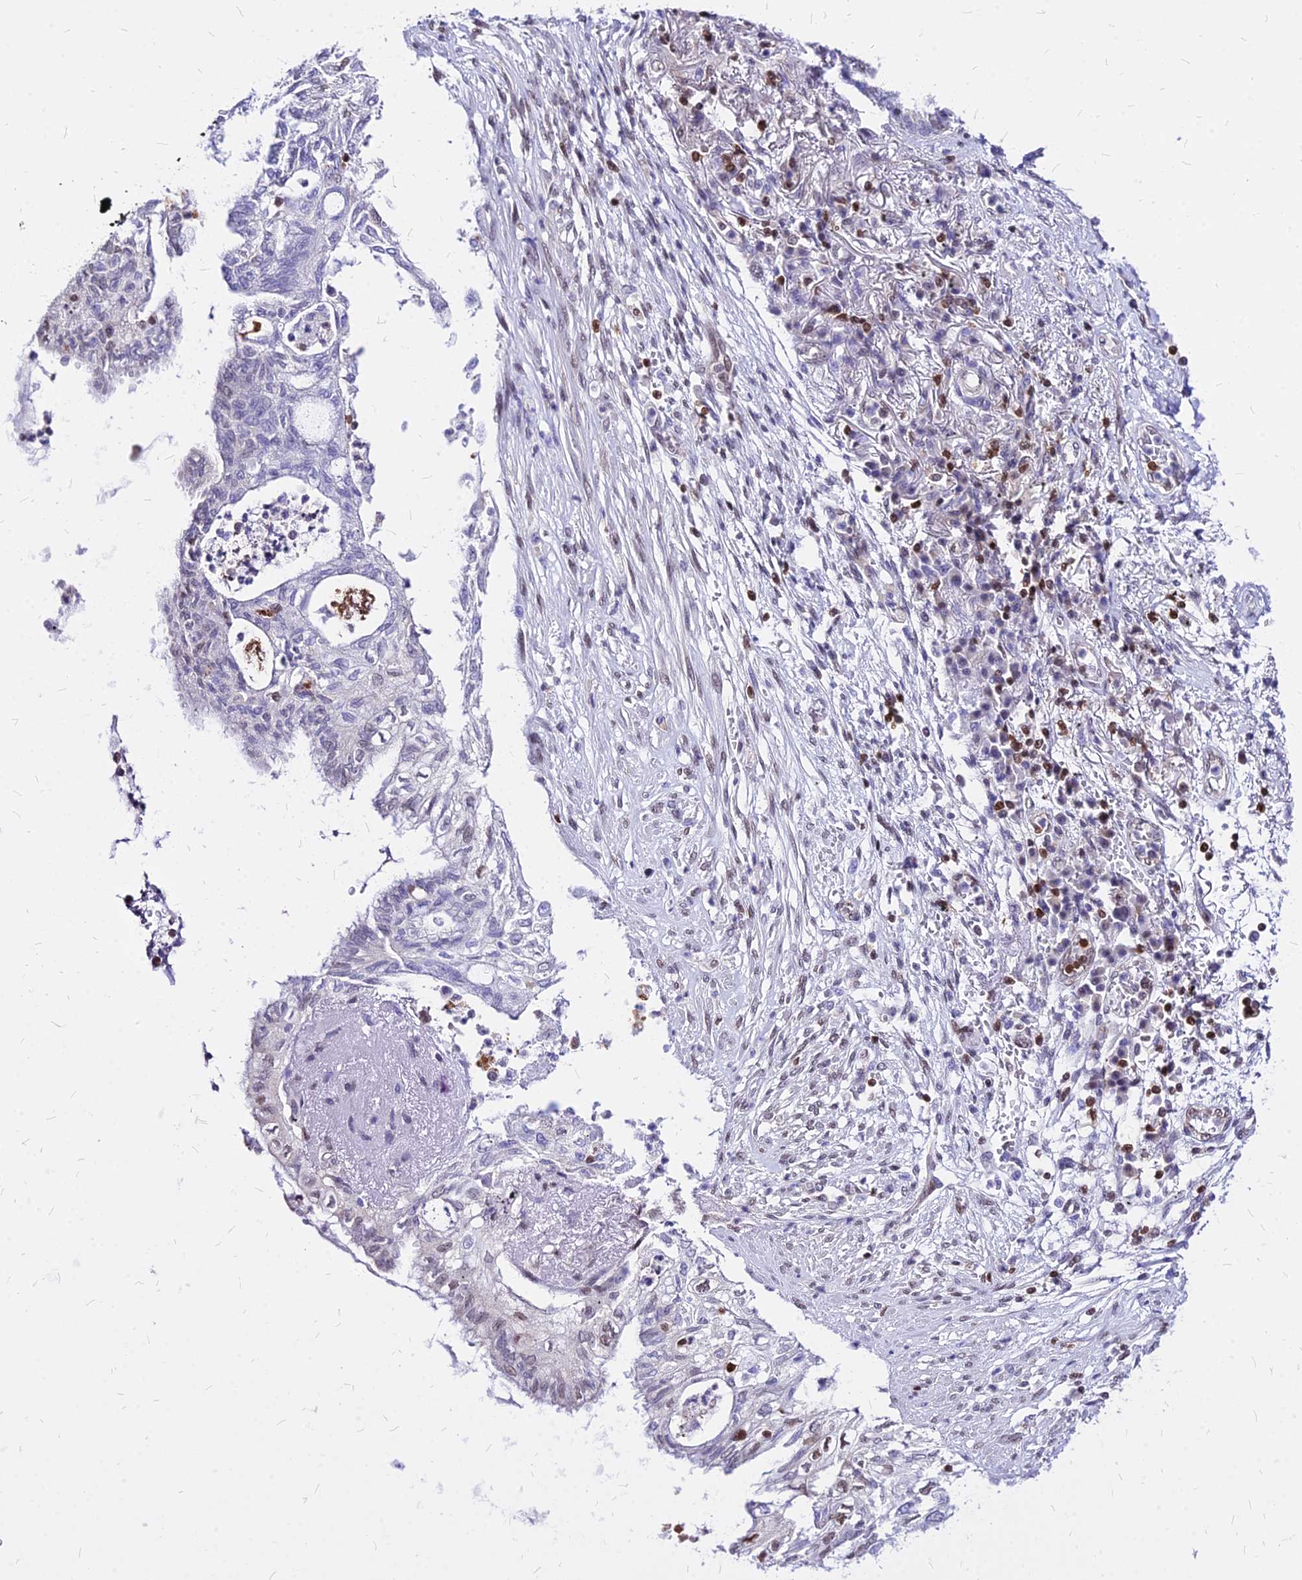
{"staining": {"intensity": "negative", "quantity": "none", "location": "none"}, "tissue": "lung cancer", "cell_type": "Tumor cells", "image_type": "cancer", "snomed": [{"axis": "morphology", "description": "Adenocarcinoma, NOS"}, {"axis": "topography", "description": "Lung"}], "caption": "There is no significant positivity in tumor cells of lung adenocarcinoma.", "gene": "PAXX", "patient": {"sex": "female", "age": 70}}